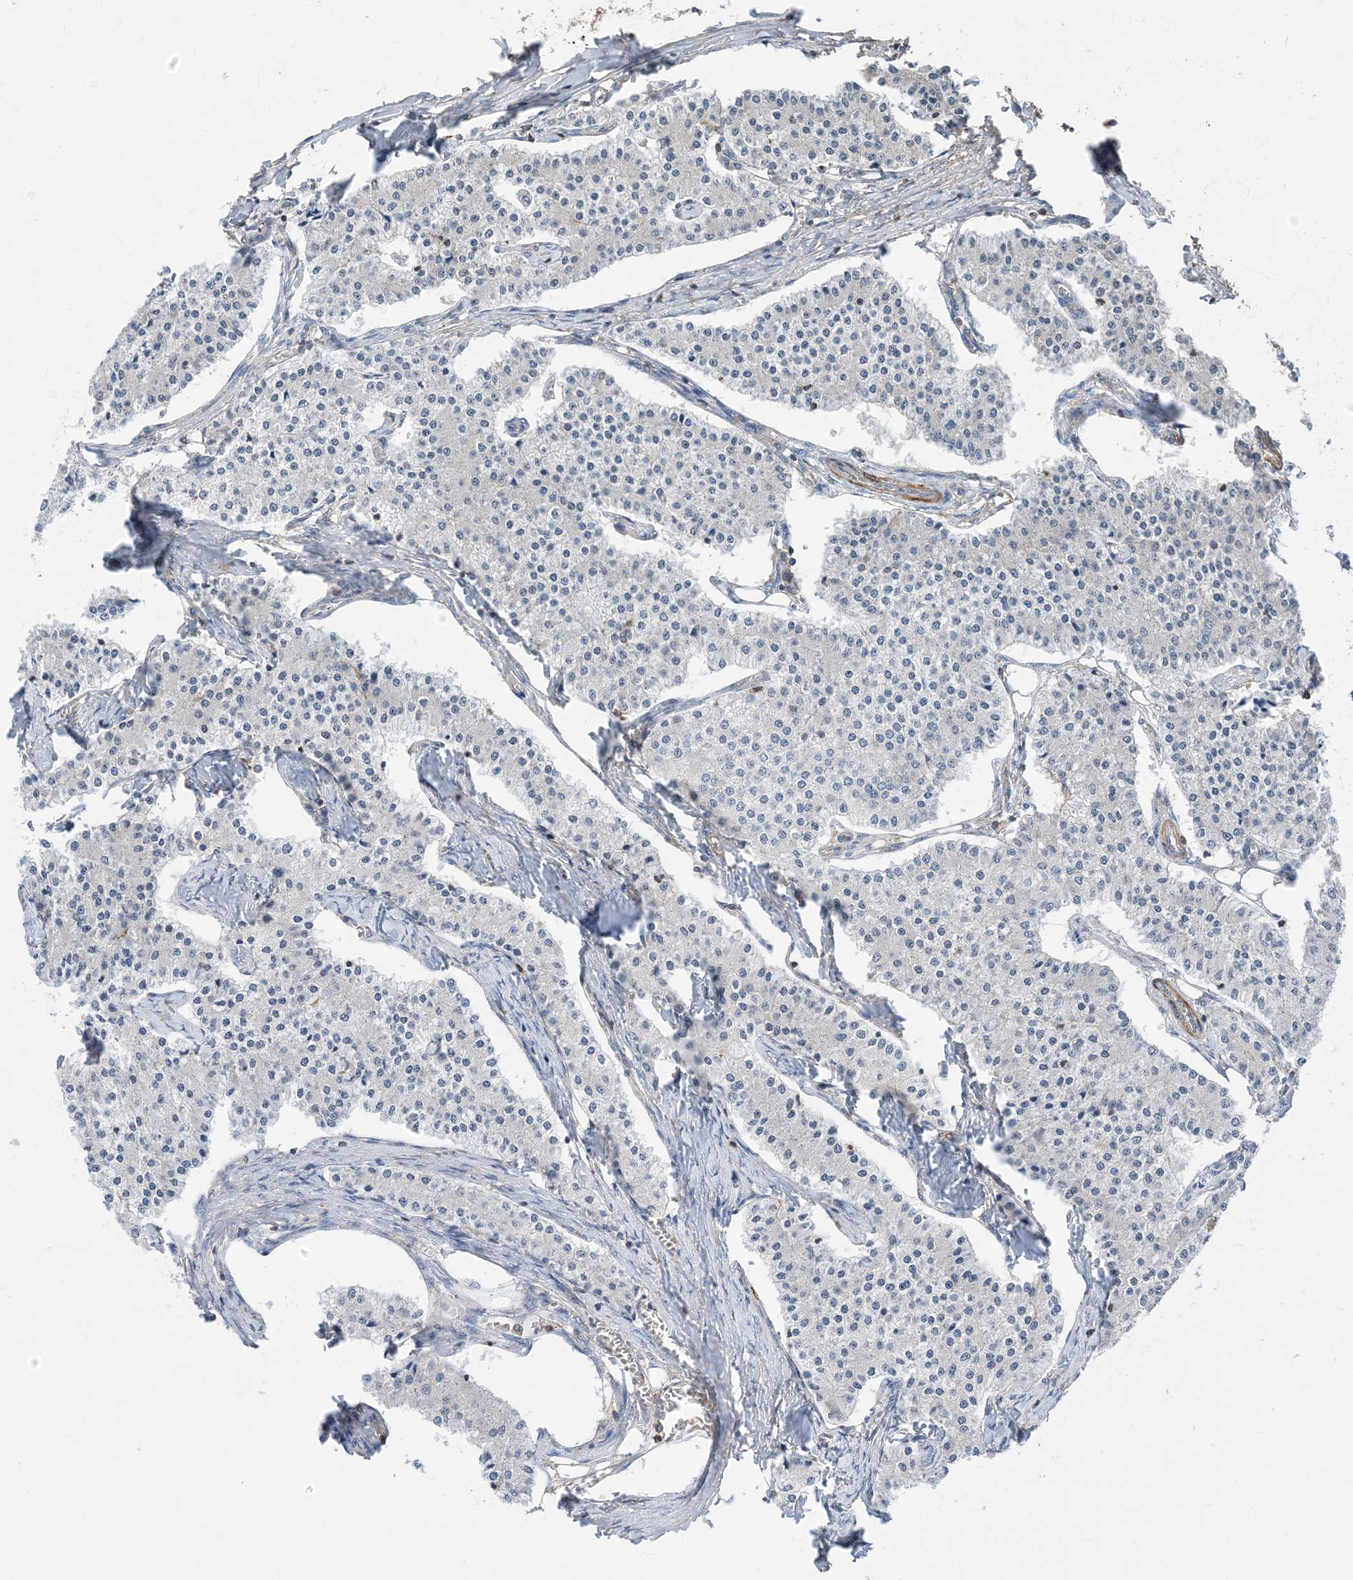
{"staining": {"intensity": "negative", "quantity": "none", "location": "none"}, "tissue": "carcinoid", "cell_type": "Tumor cells", "image_type": "cancer", "snomed": [{"axis": "morphology", "description": "Carcinoid, malignant, NOS"}, {"axis": "topography", "description": "Colon"}], "caption": "A high-resolution image shows IHC staining of malignant carcinoid, which displays no significant expression in tumor cells. The staining is performed using DAB brown chromogen with nuclei counter-stained in using hematoxylin.", "gene": "PARVG", "patient": {"sex": "female", "age": 52}}